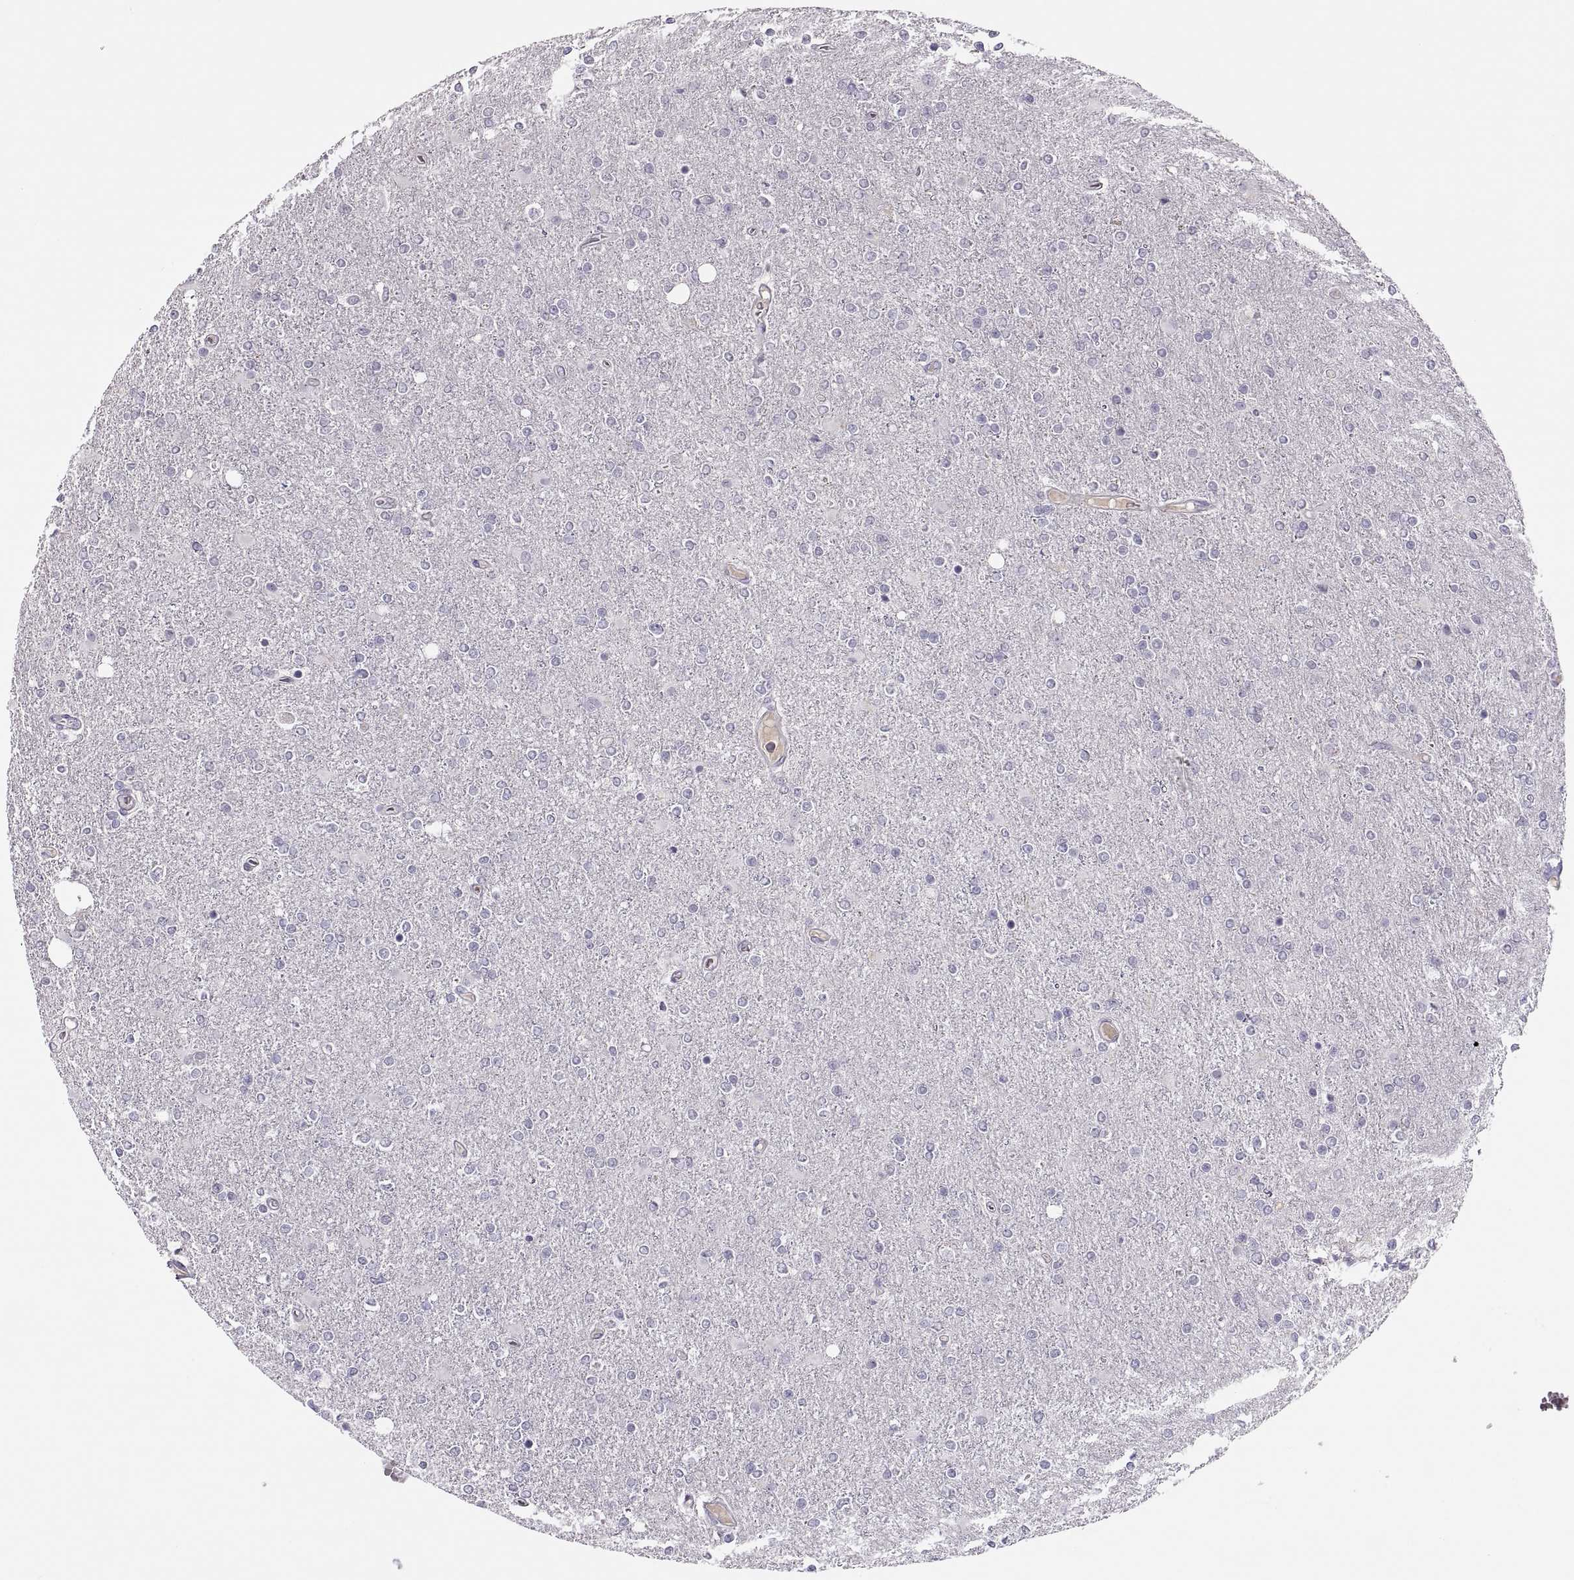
{"staining": {"intensity": "negative", "quantity": "none", "location": "none"}, "tissue": "glioma", "cell_type": "Tumor cells", "image_type": "cancer", "snomed": [{"axis": "morphology", "description": "Glioma, malignant, High grade"}, {"axis": "topography", "description": "Cerebral cortex"}], "caption": "A high-resolution micrograph shows immunohistochemistry (IHC) staining of glioma, which reveals no significant expression in tumor cells. Nuclei are stained in blue.", "gene": "CHCT1", "patient": {"sex": "male", "age": 70}}